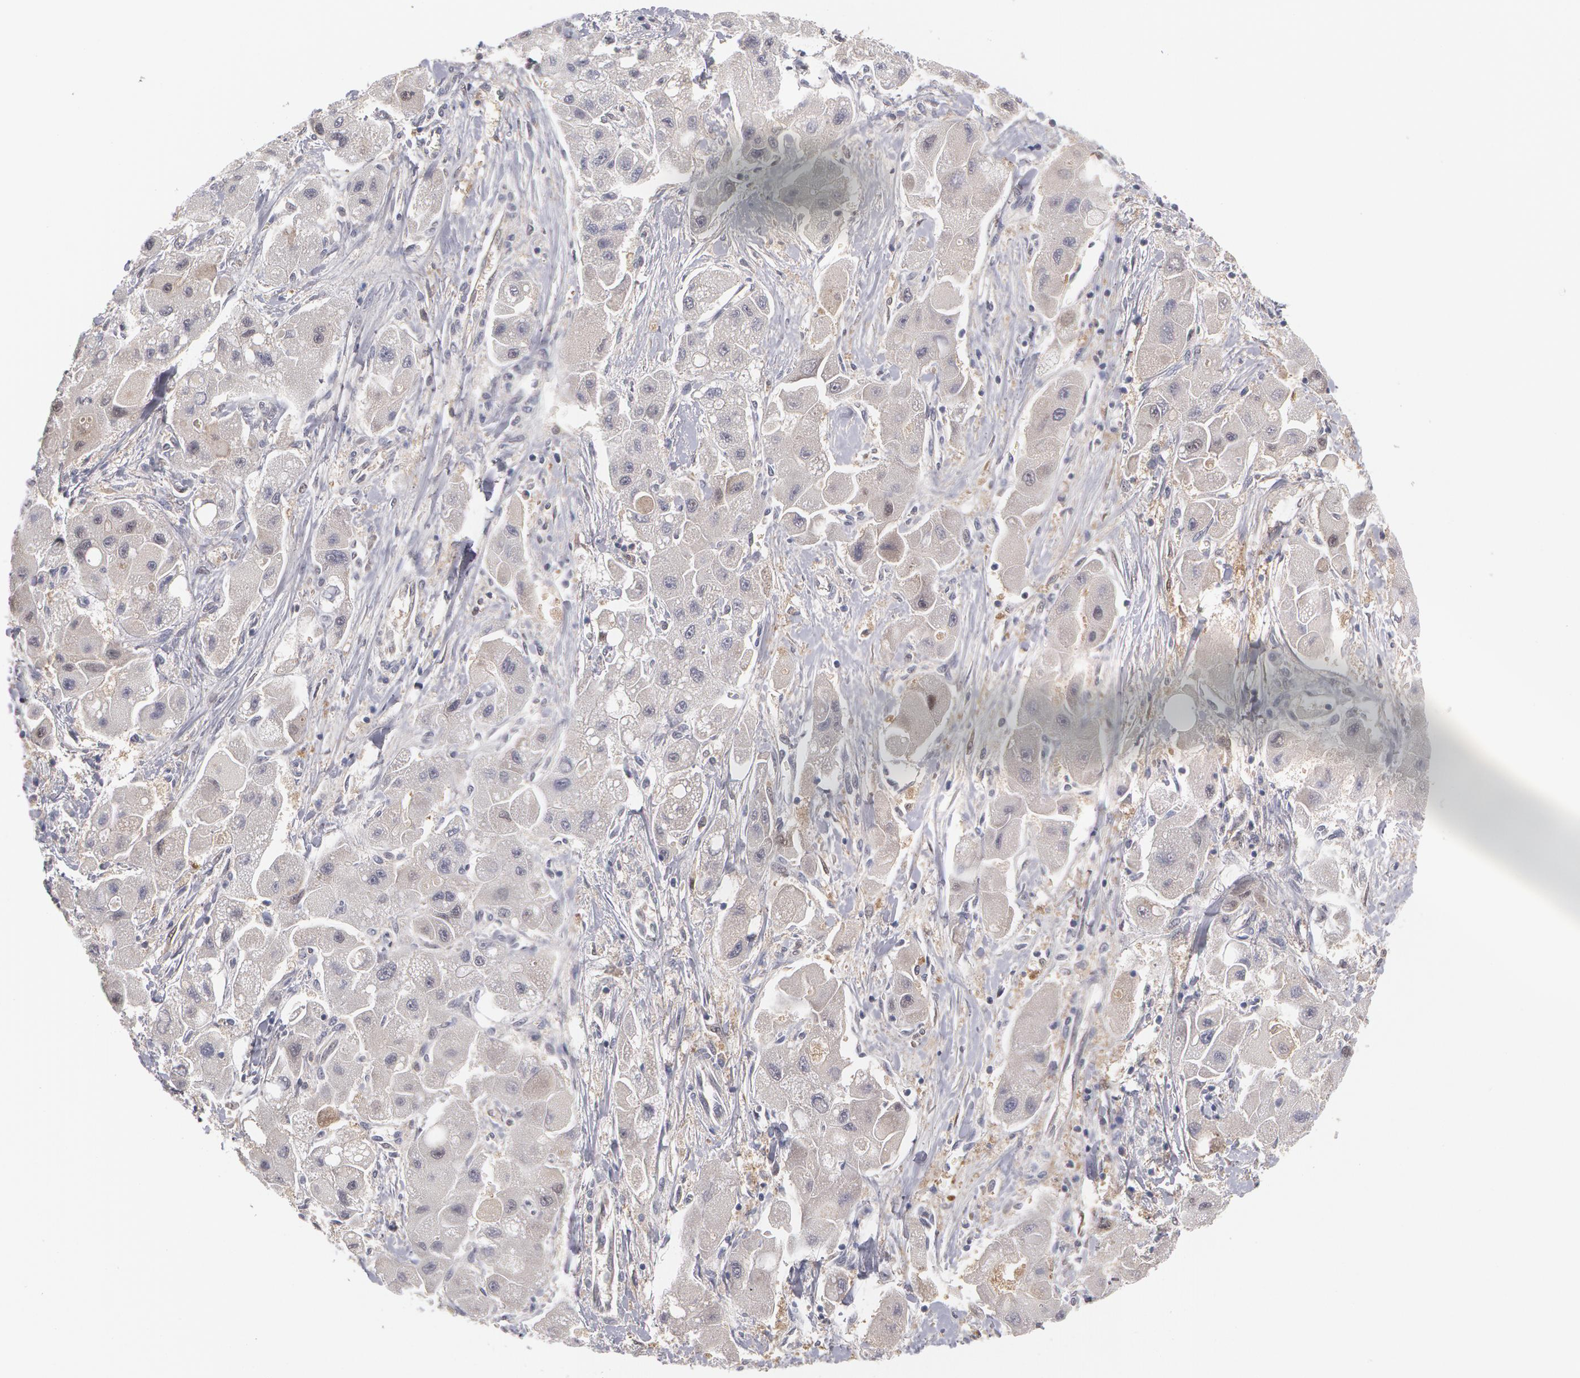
{"staining": {"intensity": "negative", "quantity": "none", "location": "none"}, "tissue": "liver cancer", "cell_type": "Tumor cells", "image_type": "cancer", "snomed": [{"axis": "morphology", "description": "Carcinoma, Hepatocellular, NOS"}, {"axis": "topography", "description": "Liver"}], "caption": "Human hepatocellular carcinoma (liver) stained for a protein using IHC displays no positivity in tumor cells.", "gene": "TXNRD1", "patient": {"sex": "male", "age": 24}}